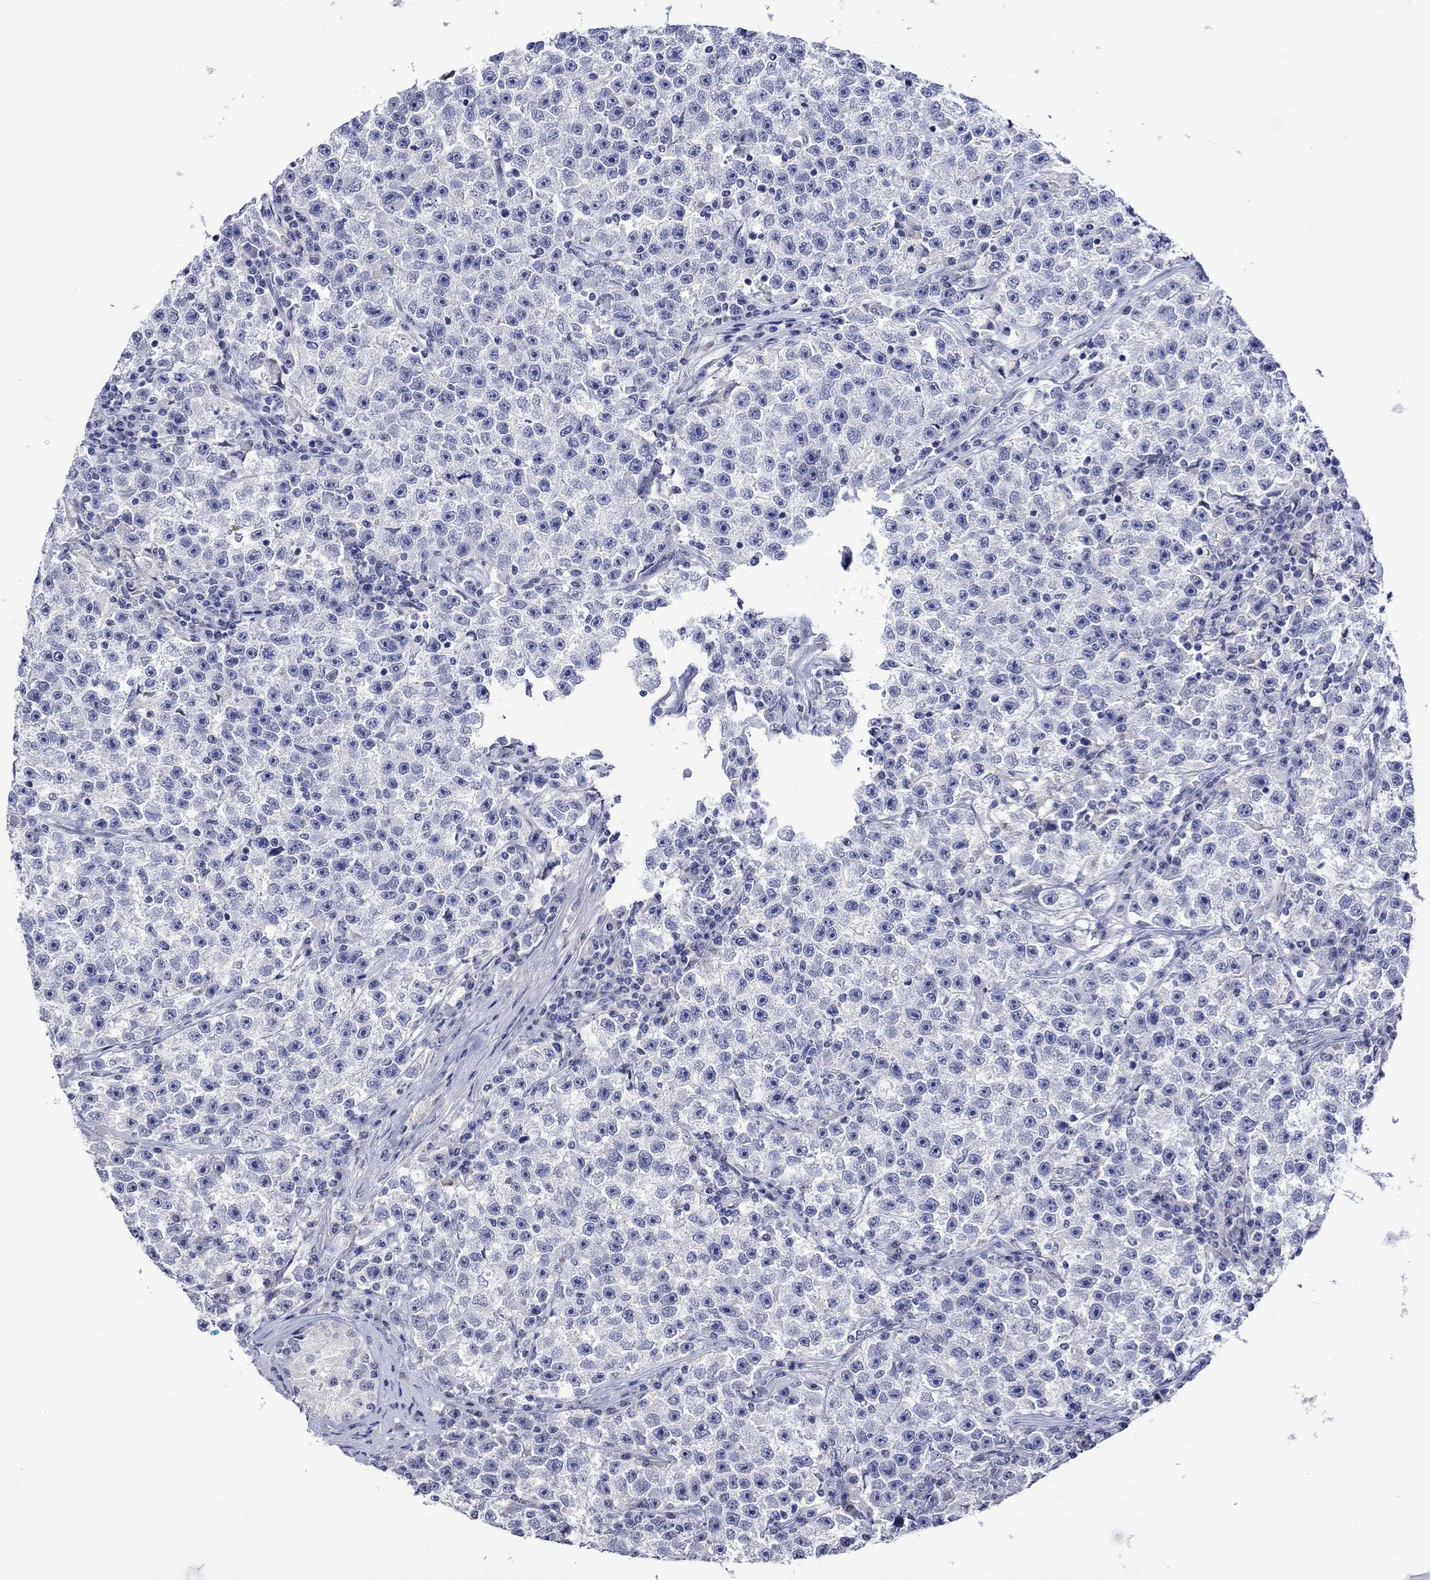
{"staining": {"intensity": "negative", "quantity": "none", "location": "none"}, "tissue": "testis cancer", "cell_type": "Tumor cells", "image_type": "cancer", "snomed": [{"axis": "morphology", "description": "Seminoma, NOS"}, {"axis": "topography", "description": "Testis"}], "caption": "IHC of human testis cancer demonstrates no positivity in tumor cells.", "gene": "CRYAB", "patient": {"sex": "male", "age": 22}}